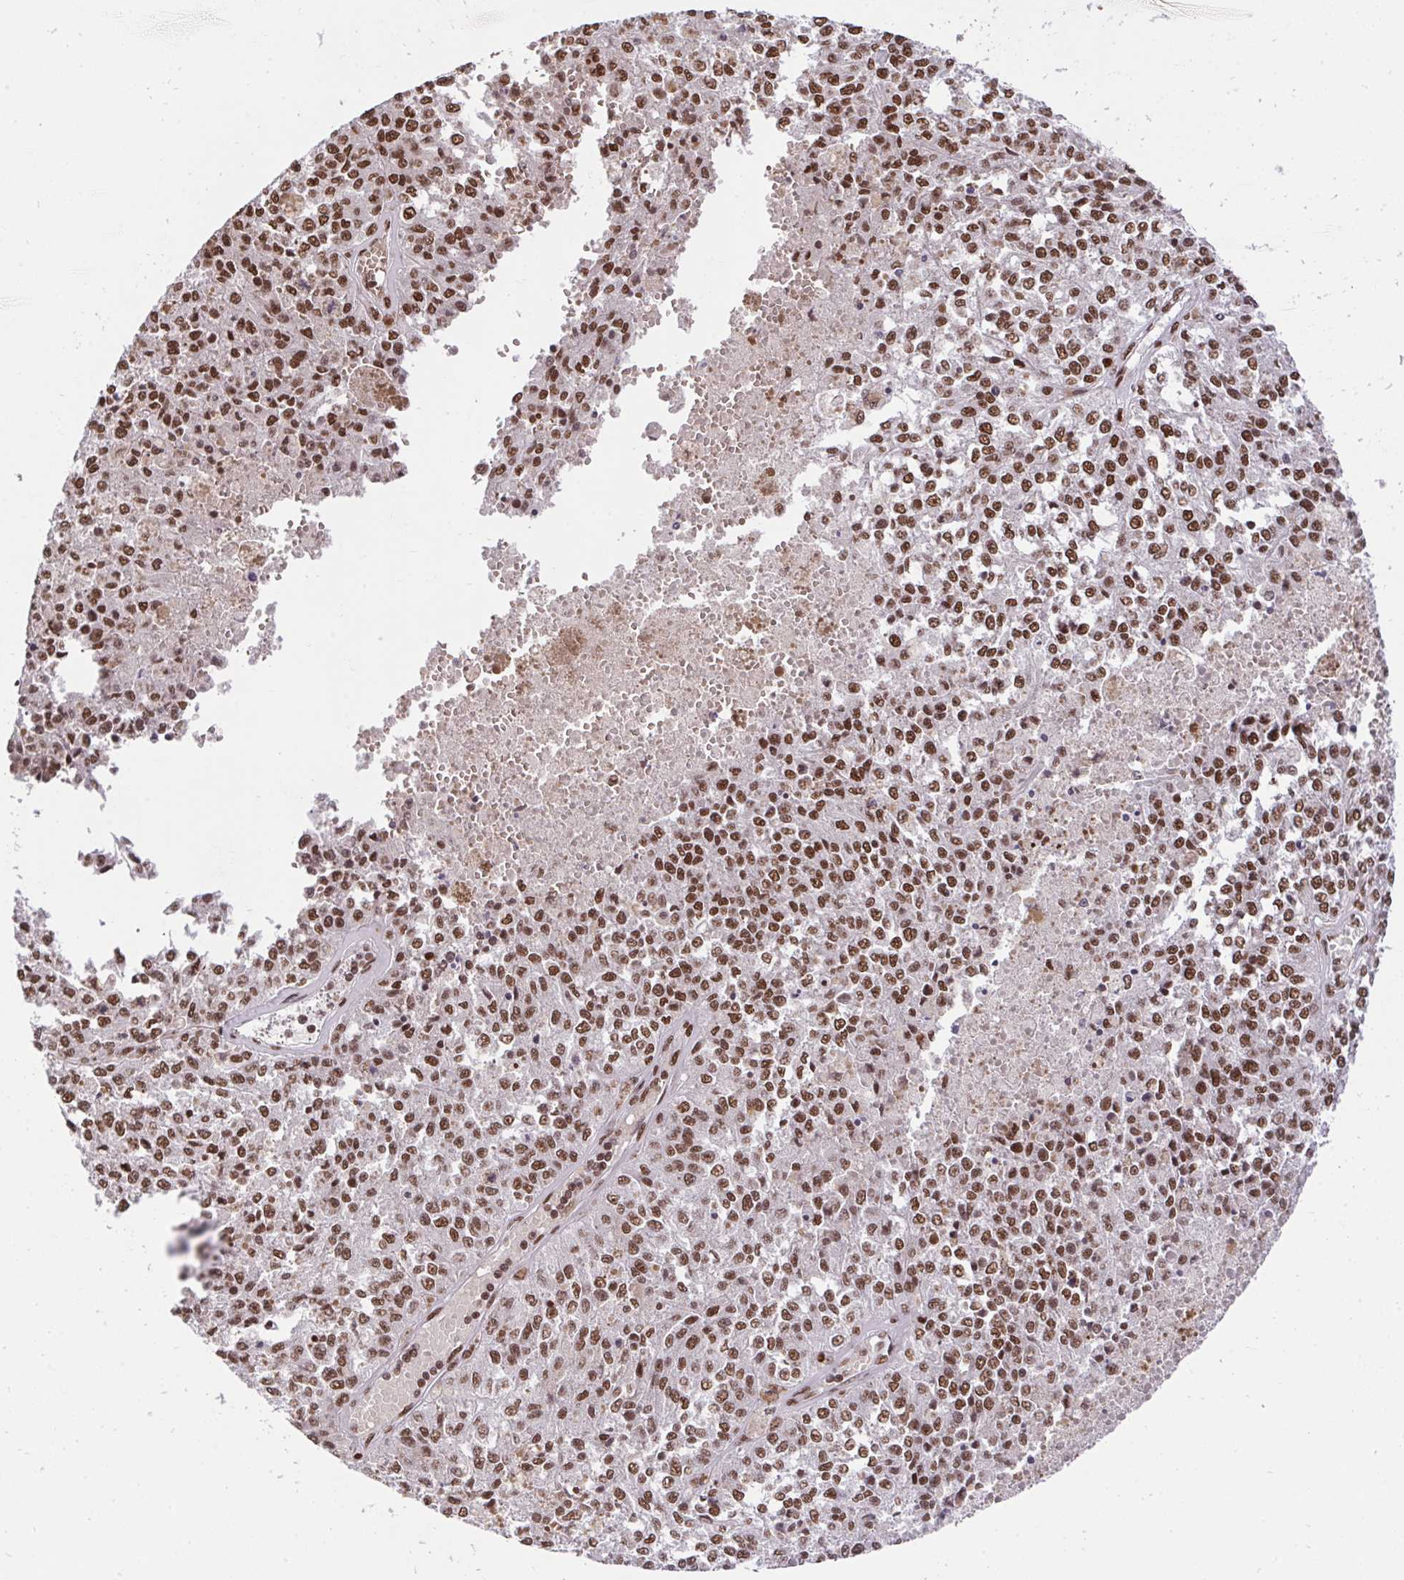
{"staining": {"intensity": "moderate", "quantity": ">75%", "location": "nuclear"}, "tissue": "melanoma", "cell_type": "Tumor cells", "image_type": "cancer", "snomed": [{"axis": "morphology", "description": "Malignant melanoma, Metastatic site"}, {"axis": "topography", "description": "Lymph node"}], "caption": "Immunohistochemical staining of malignant melanoma (metastatic site) displays medium levels of moderate nuclear expression in approximately >75% of tumor cells. (DAB IHC with brightfield microscopy, high magnification).", "gene": "HNRNPL", "patient": {"sex": "female", "age": 64}}